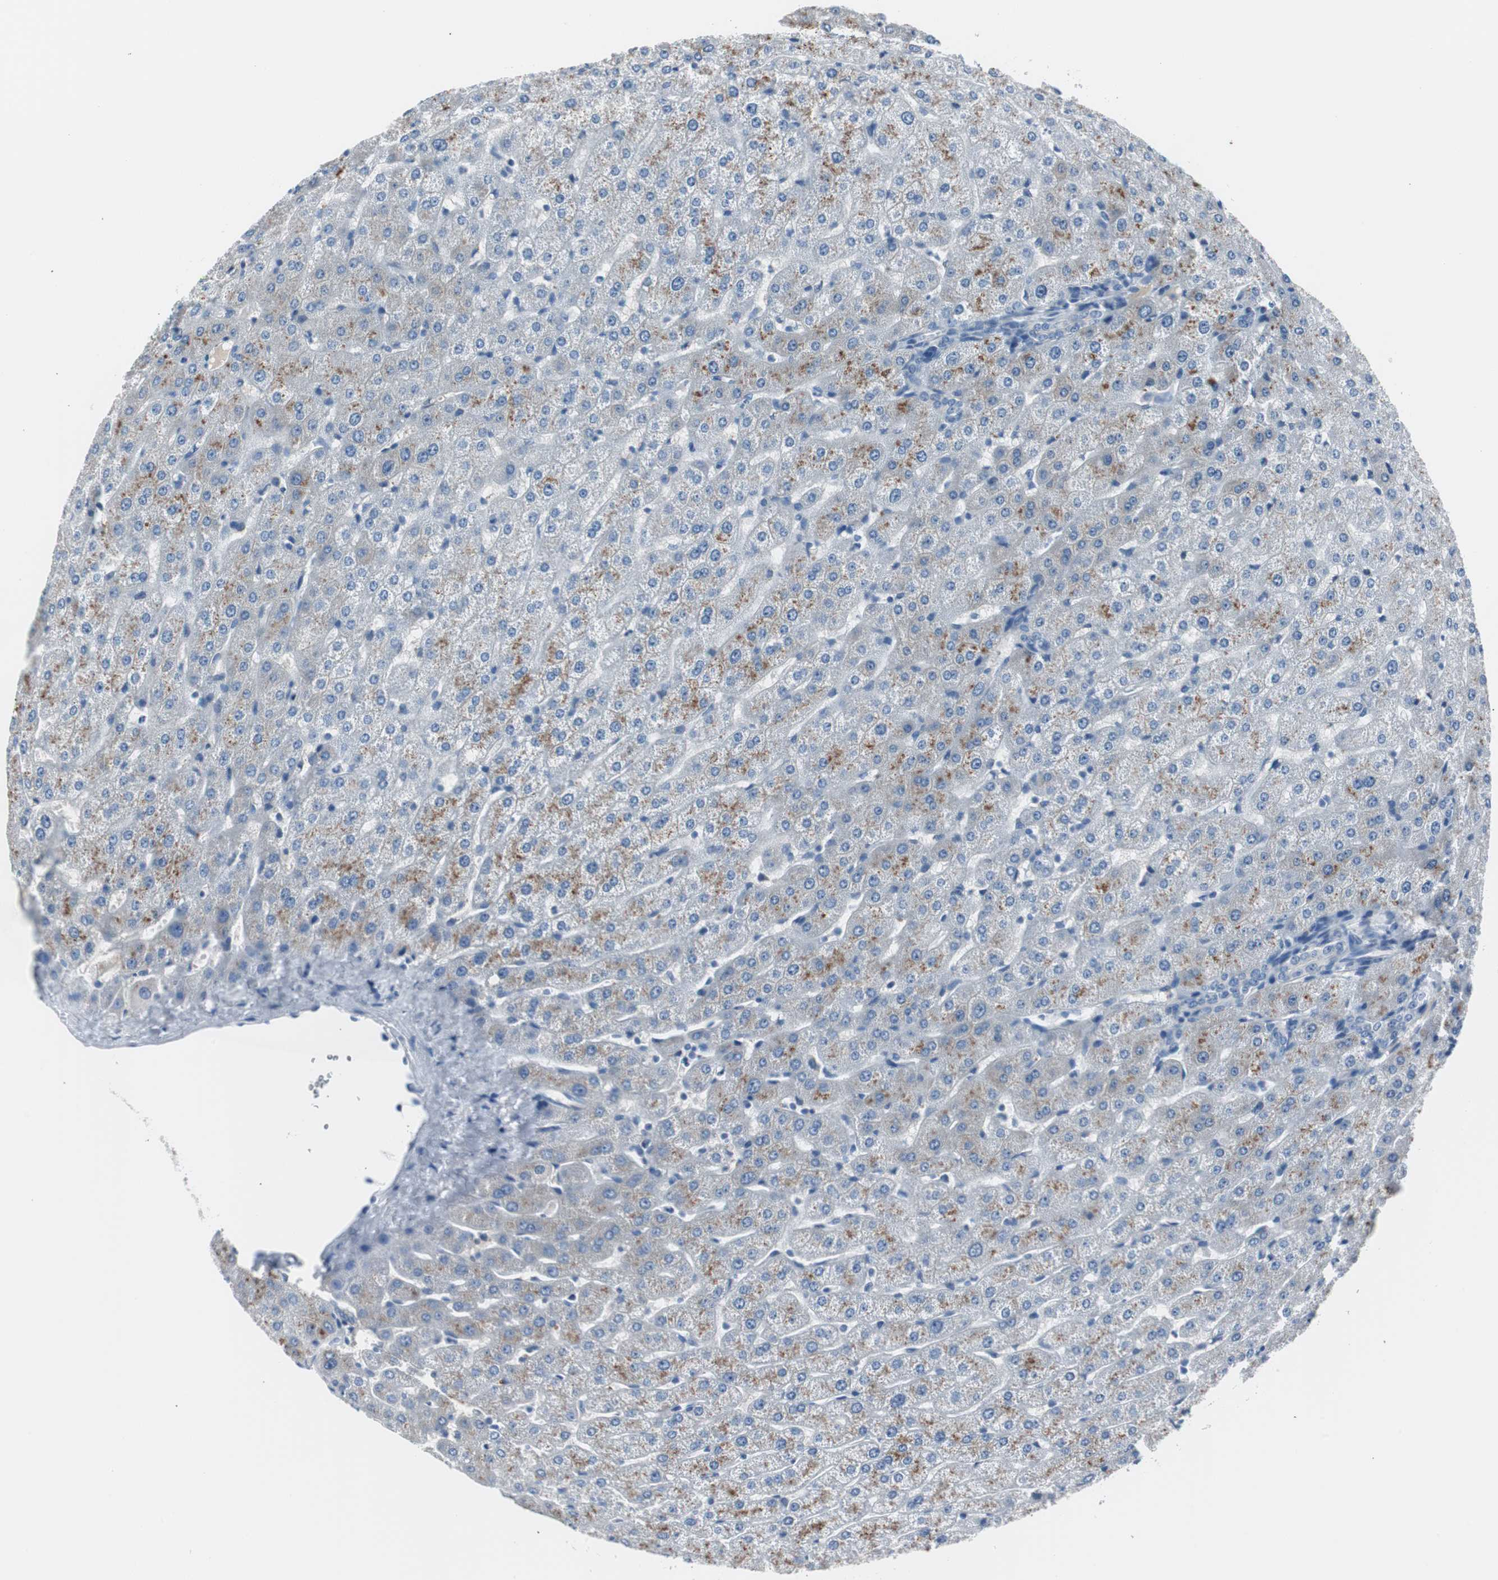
{"staining": {"intensity": "negative", "quantity": "none", "location": "none"}, "tissue": "liver", "cell_type": "Cholangiocytes", "image_type": "normal", "snomed": [{"axis": "morphology", "description": "Normal tissue, NOS"}, {"axis": "morphology", "description": "Fibrosis, NOS"}, {"axis": "topography", "description": "Liver"}], "caption": "DAB (3,3'-diaminobenzidine) immunohistochemical staining of benign human liver exhibits no significant expression in cholangiocytes. (IHC, brightfield microscopy, high magnification).", "gene": "SERPINF1", "patient": {"sex": "female", "age": 29}}